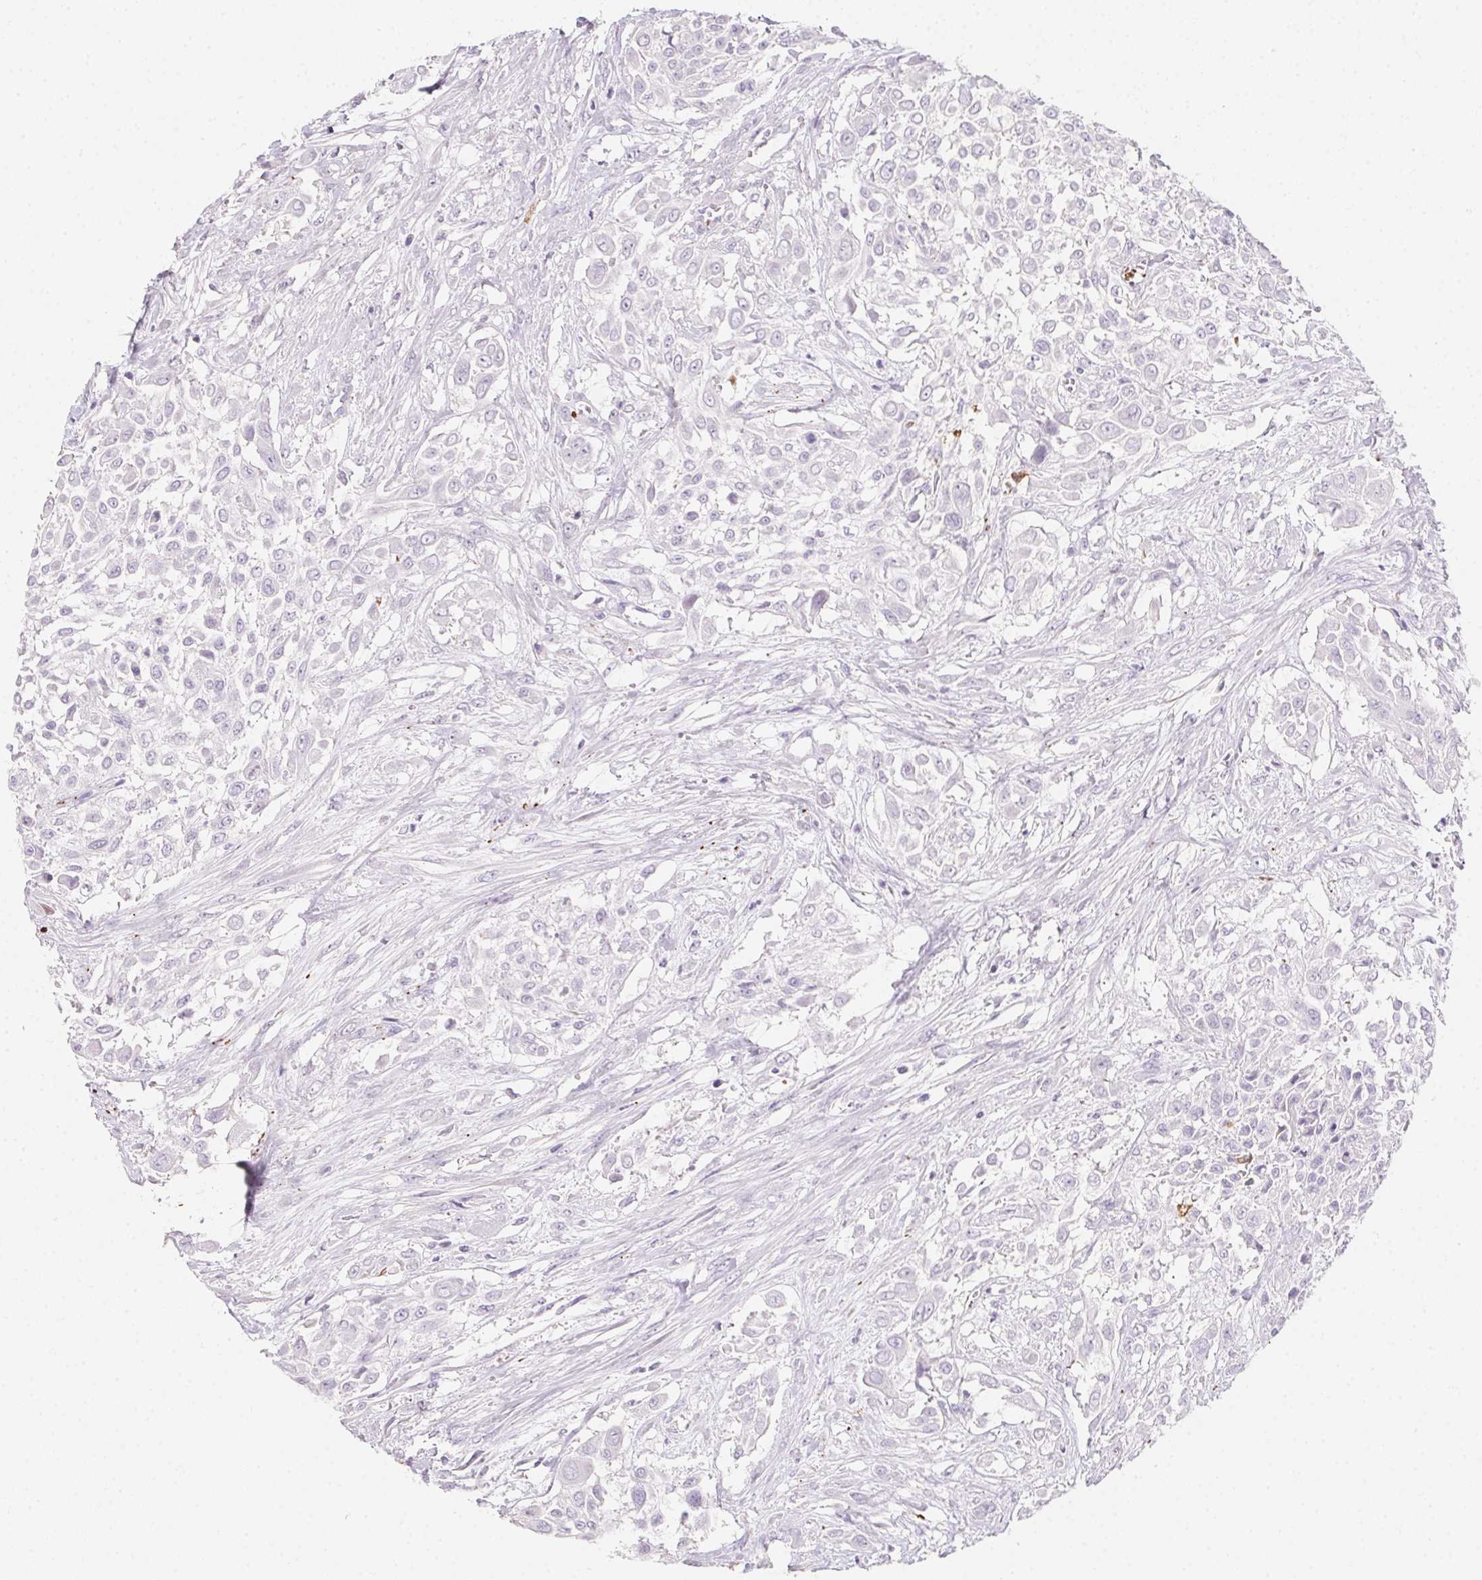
{"staining": {"intensity": "negative", "quantity": "none", "location": "none"}, "tissue": "urothelial cancer", "cell_type": "Tumor cells", "image_type": "cancer", "snomed": [{"axis": "morphology", "description": "Urothelial carcinoma, High grade"}, {"axis": "topography", "description": "Urinary bladder"}], "caption": "This is an immunohistochemistry (IHC) micrograph of human urothelial carcinoma (high-grade). There is no staining in tumor cells.", "gene": "MYL4", "patient": {"sex": "male", "age": 57}}